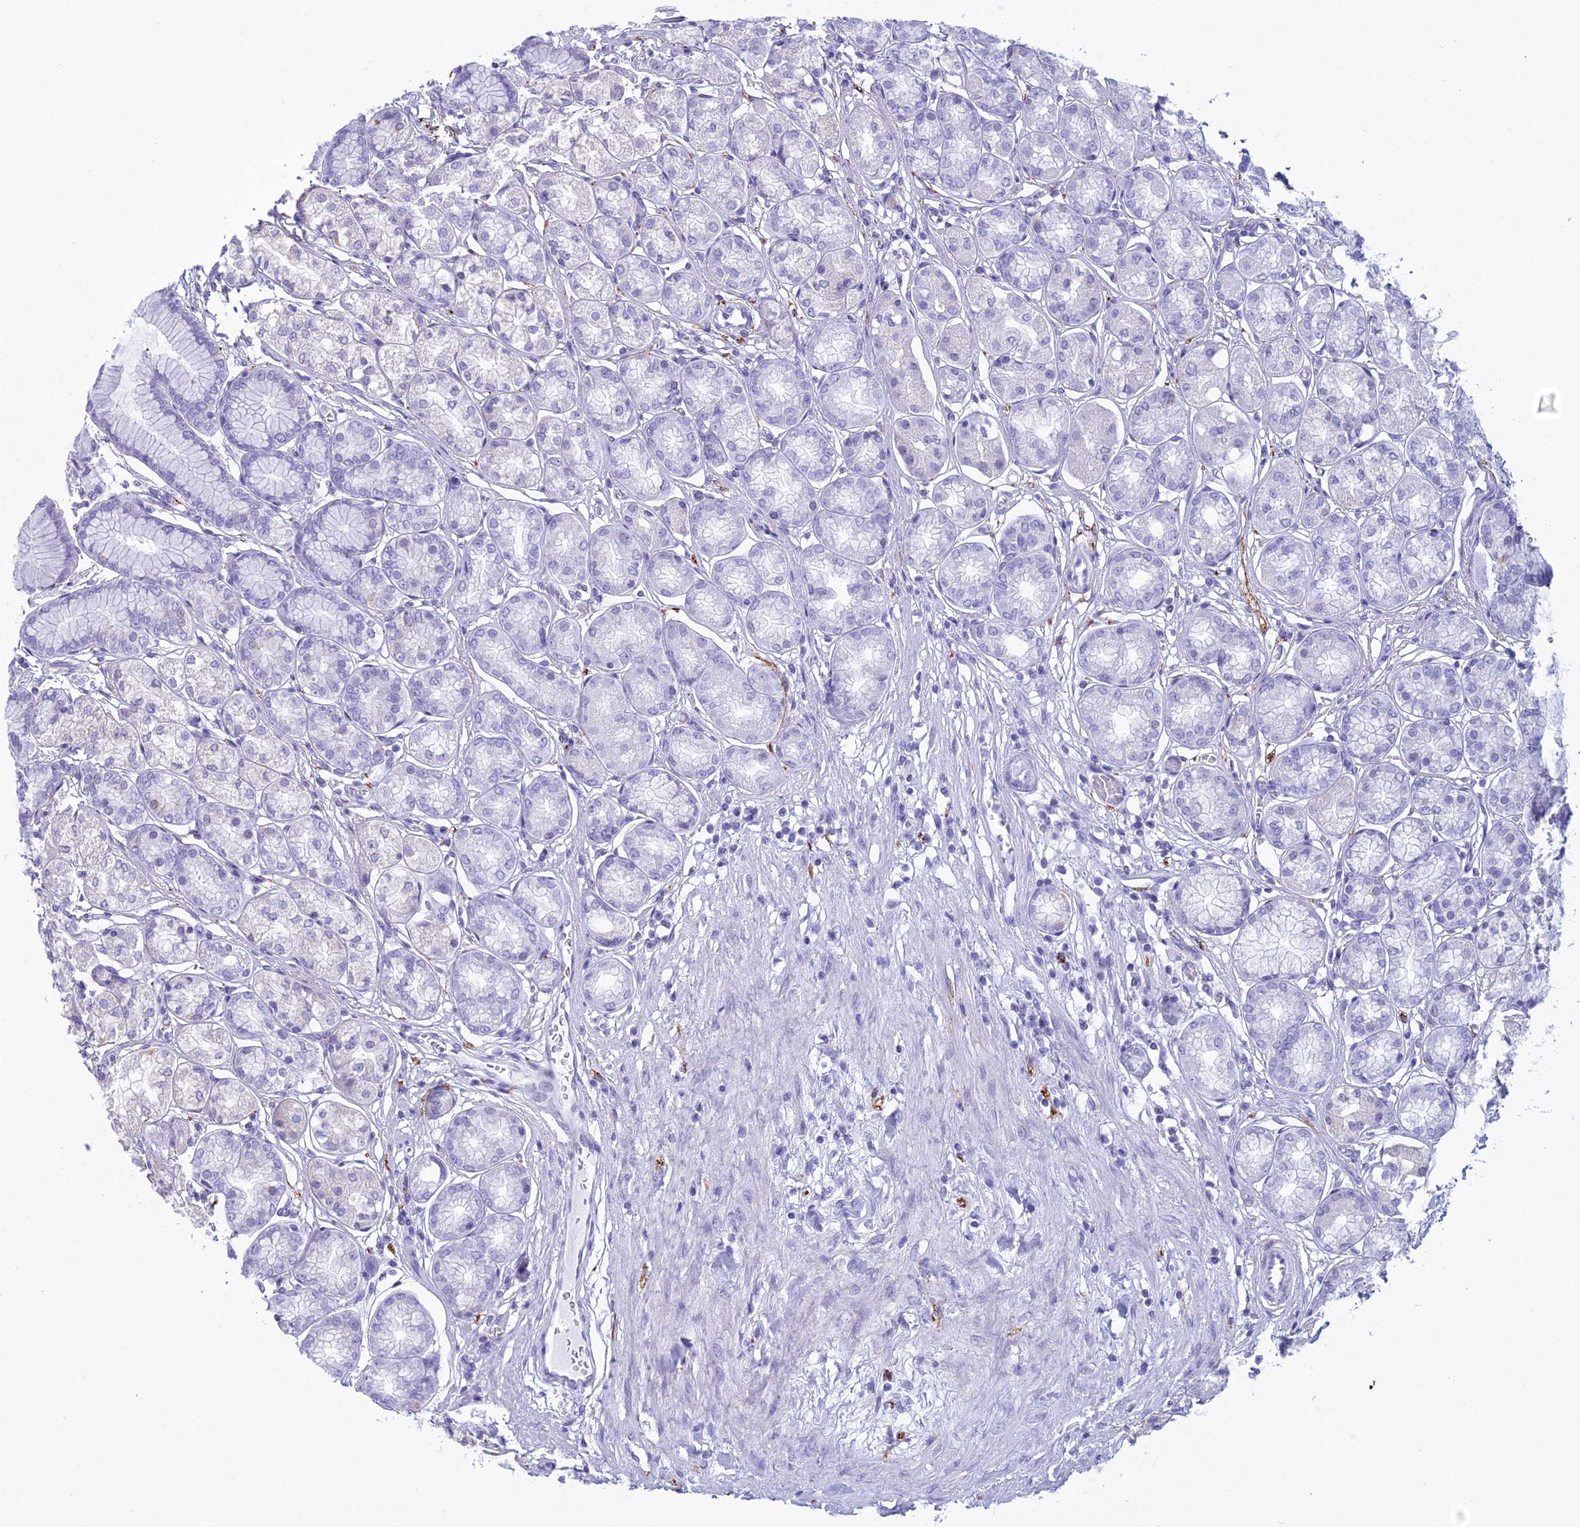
{"staining": {"intensity": "negative", "quantity": "none", "location": "none"}, "tissue": "stomach", "cell_type": "Glandular cells", "image_type": "normal", "snomed": [{"axis": "morphology", "description": "Normal tissue, NOS"}, {"axis": "morphology", "description": "Adenocarcinoma, NOS"}, {"axis": "morphology", "description": "Adenocarcinoma, High grade"}, {"axis": "topography", "description": "Stomach, upper"}, {"axis": "topography", "description": "Stomach"}], "caption": "A high-resolution histopathology image shows immunohistochemistry (IHC) staining of benign stomach, which reveals no significant expression in glandular cells.", "gene": "MAP6", "patient": {"sex": "female", "age": 65}}